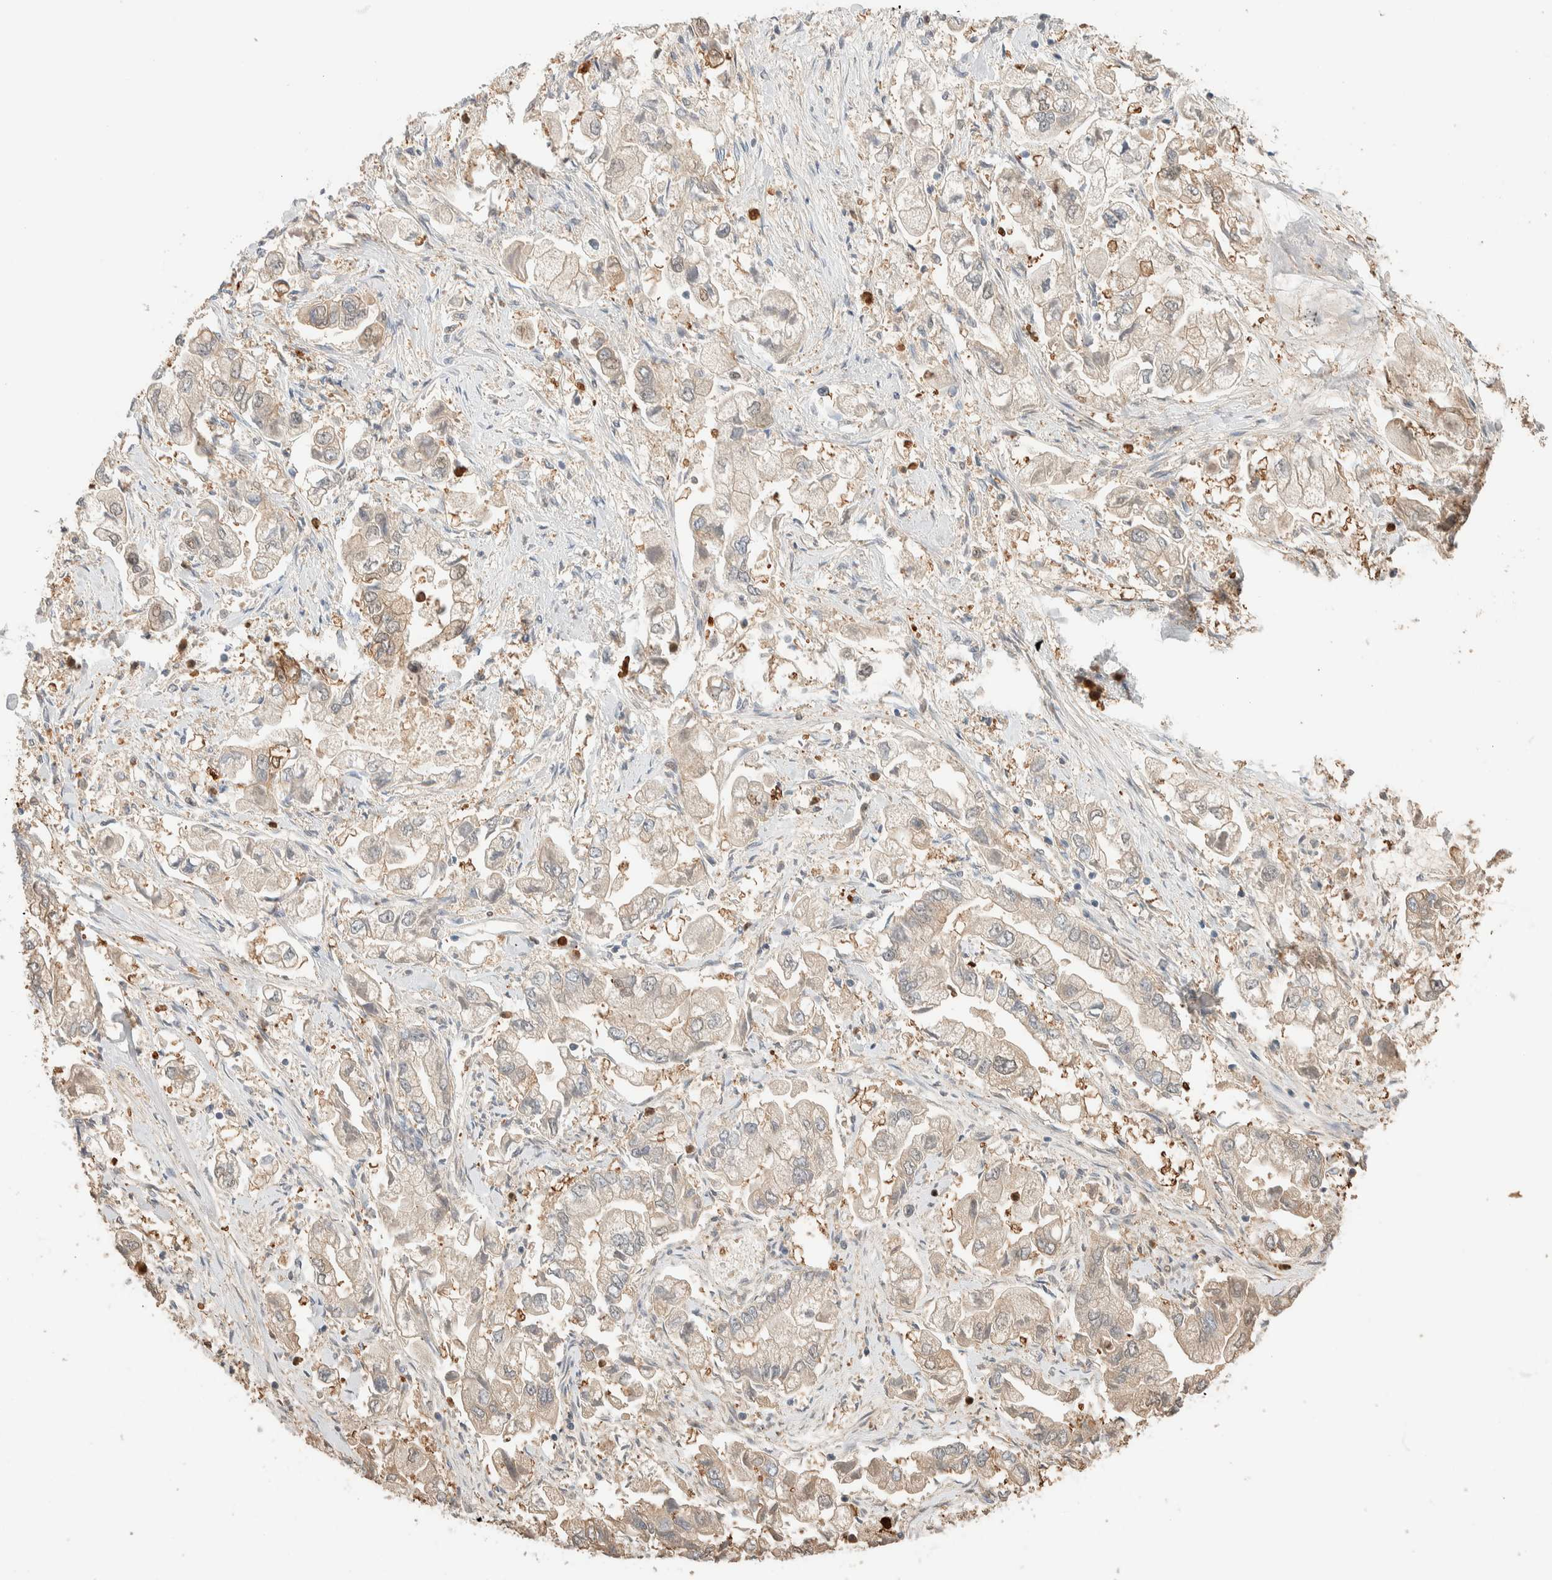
{"staining": {"intensity": "weak", "quantity": "<25%", "location": "cytoplasmic/membranous"}, "tissue": "stomach cancer", "cell_type": "Tumor cells", "image_type": "cancer", "snomed": [{"axis": "morphology", "description": "Normal tissue, NOS"}, {"axis": "morphology", "description": "Adenocarcinoma, NOS"}, {"axis": "topography", "description": "Stomach"}], "caption": "Image shows no significant protein staining in tumor cells of stomach cancer (adenocarcinoma).", "gene": "SETD4", "patient": {"sex": "male", "age": 62}}